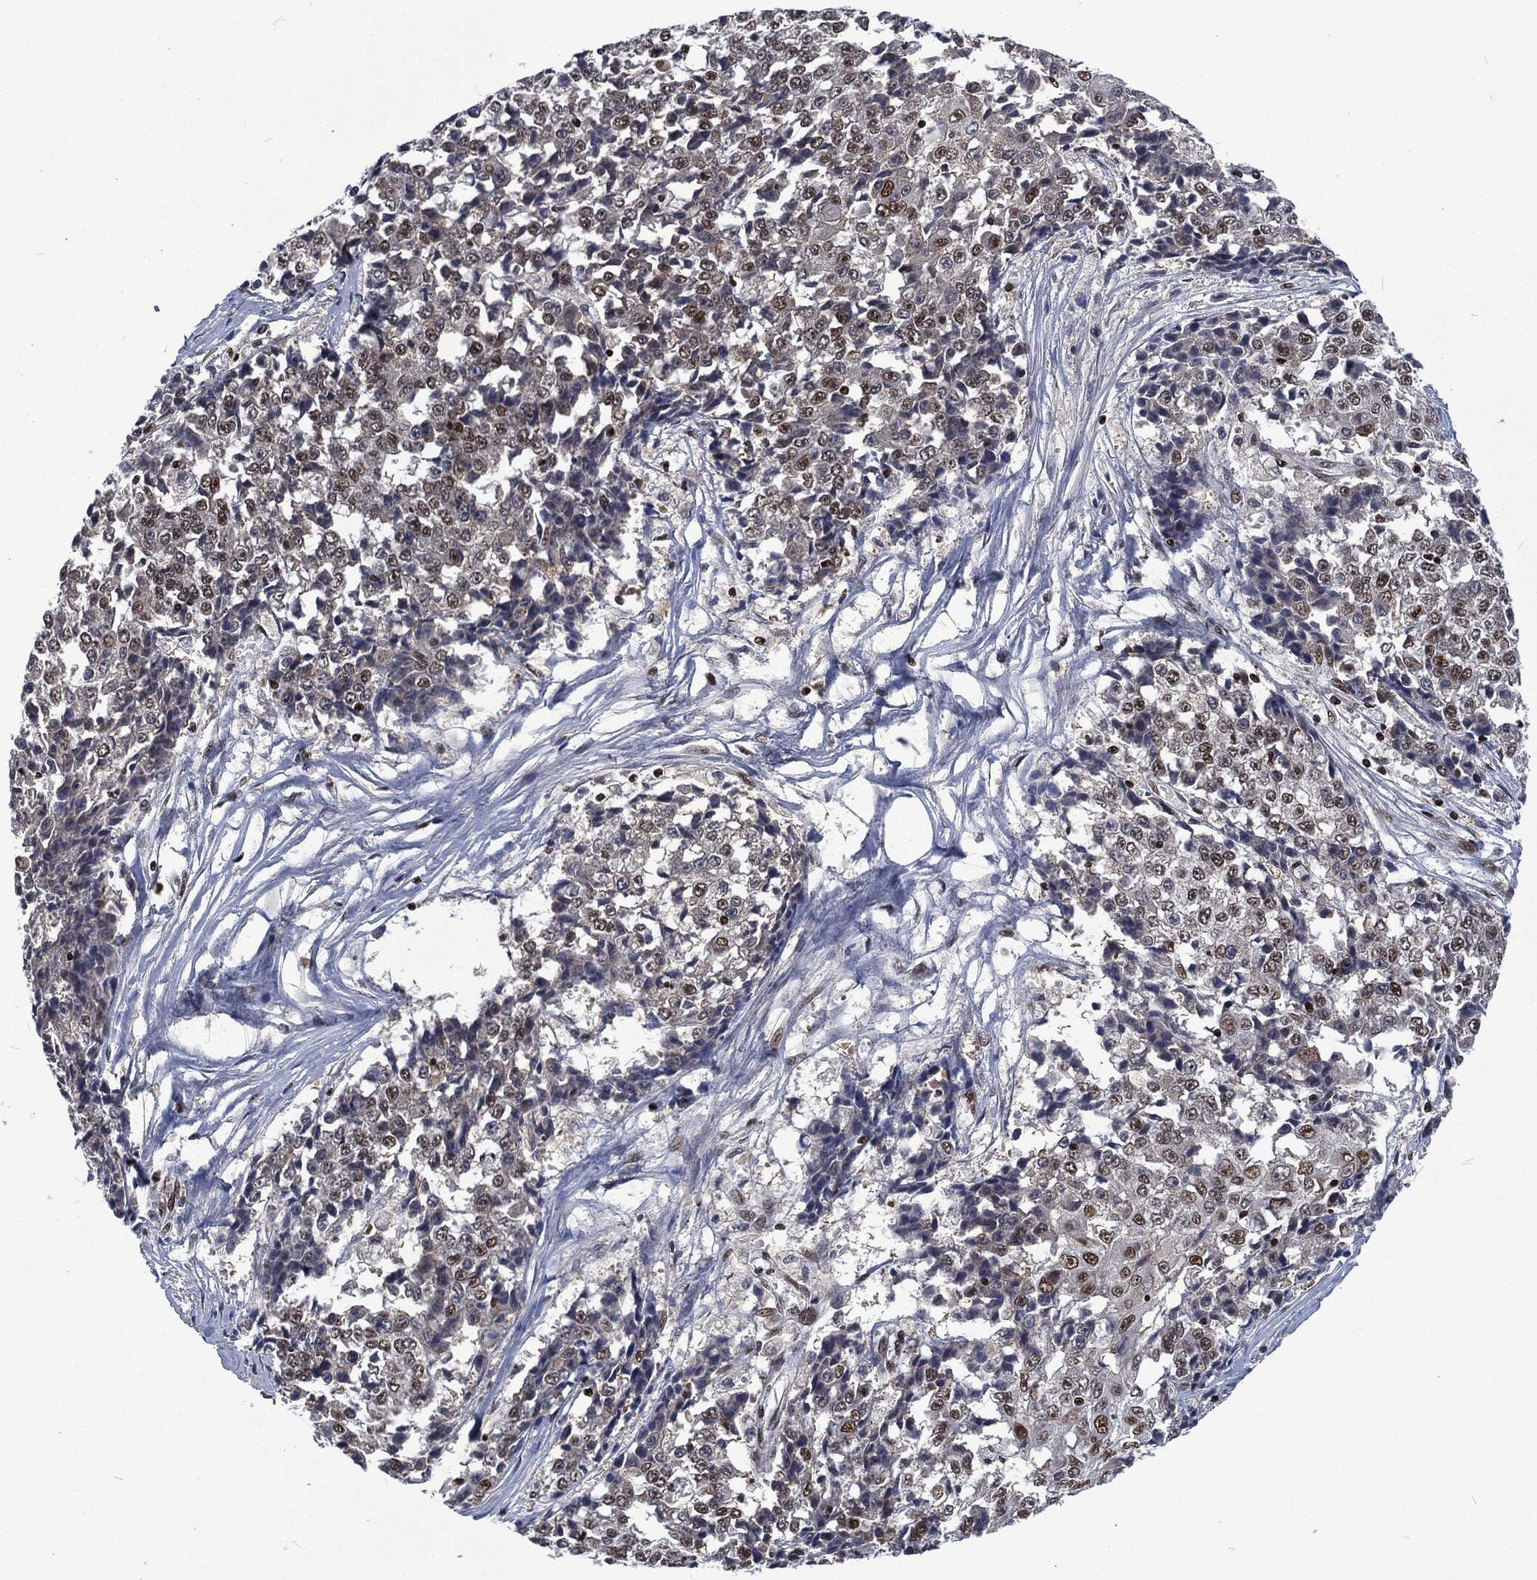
{"staining": {"intensity": "moderate", "quantity": "25%-75%", "location": "nuclear"}, "tissue": "ovarian cancer", "cell_type": "Tumor cells", "image_type": "cancer", "snomed": [{"axis": "morphology", "description": "Carcinoma, endometroid"}, {"axis": "topography", "description": "Ovary"}], "caption": "Human ovarian cancer (endometroid carcinoma) stained with a protein marker shows moderate staining in tumor cells.", "gene": "DCPS", "patient": {"sex": "female", "age": 42}}